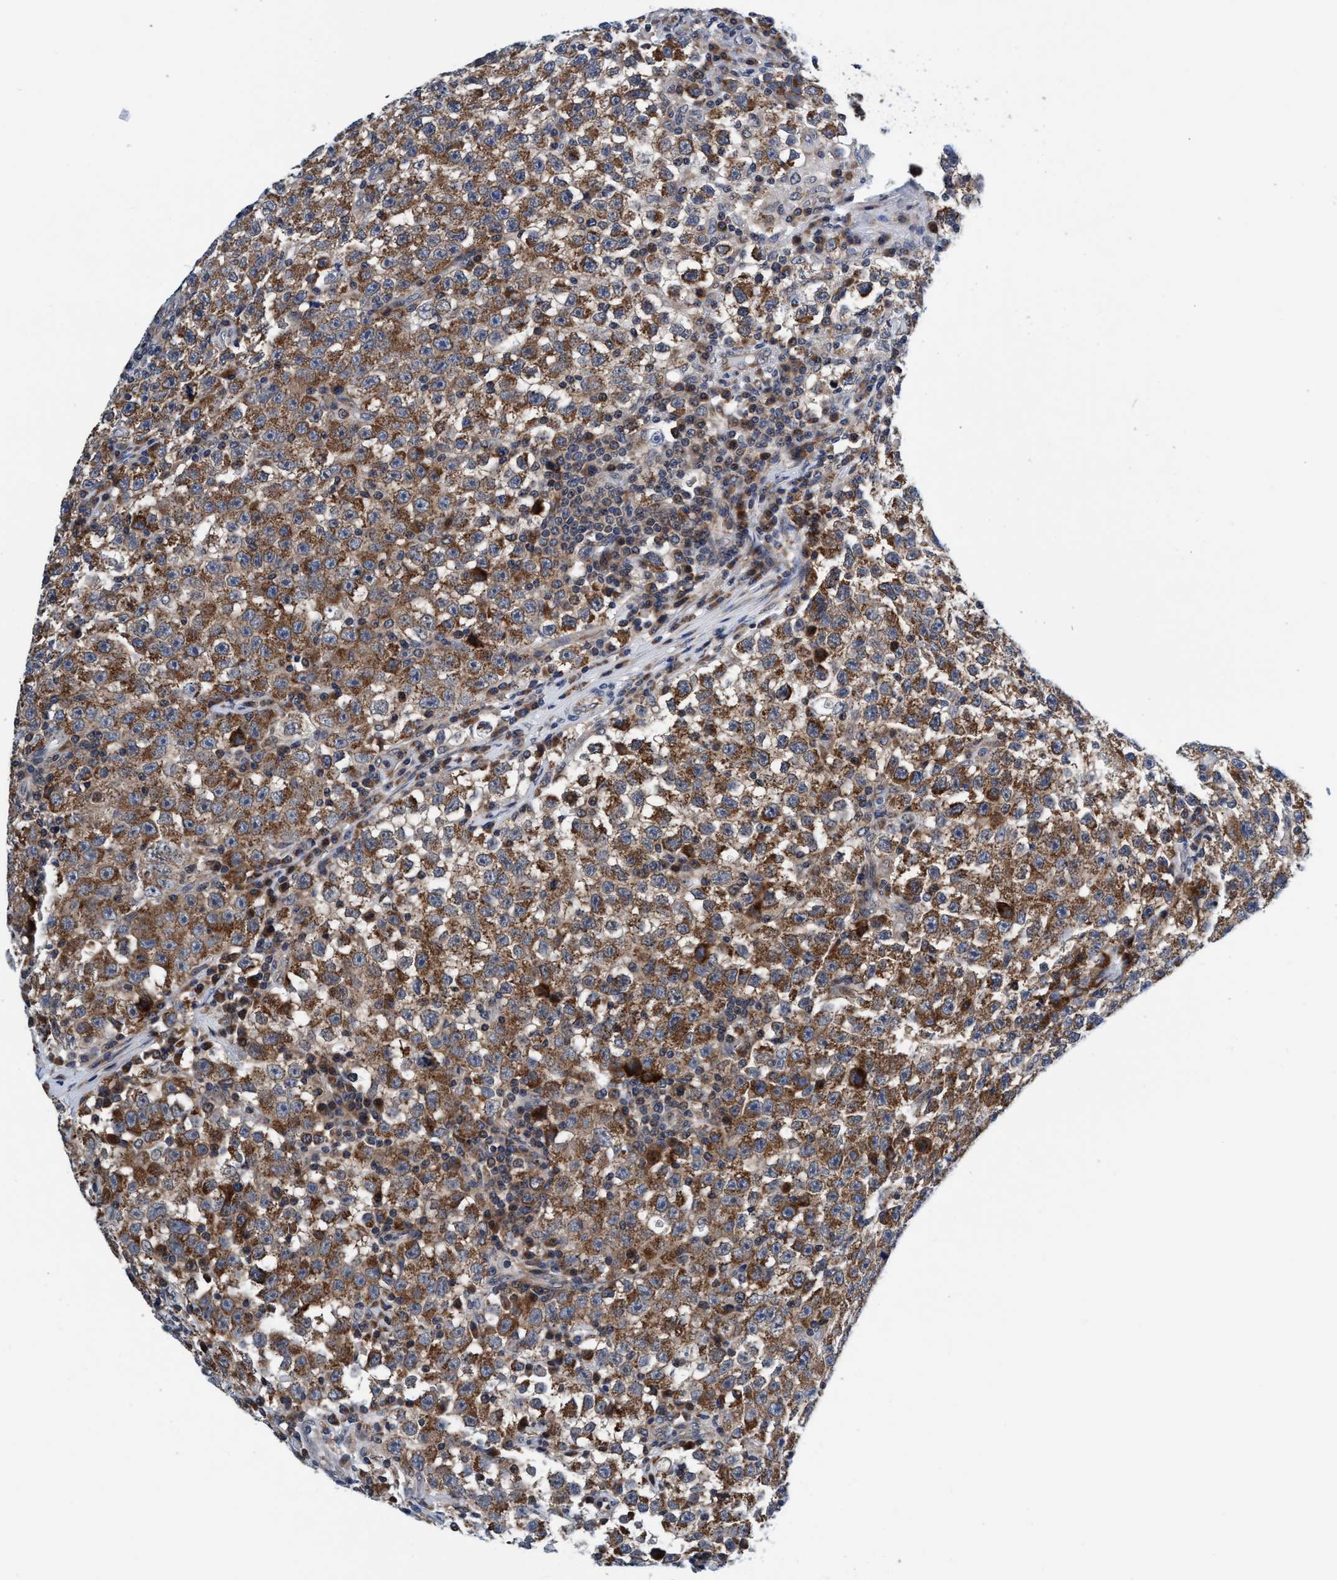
{"staining": {"intensity": "moderate", "quantity": ">75%", "location": "cytoplasmic/membranous"}, "tissue": "testis cancer", "cell_type": "Tumor cells", "image_type": "cancer", "snomed": [{"axis": "morphology", "description": "Seminoma, NOS"}, {"axis": "topography", "description": "Testis"}], "caption": "The immunohistochemical stain highlights moderate cytoplasmic/membranous positivity in tumor cells of testis seminoma tissue.", "gene": "AGAP2", "patient": {"sex": "male", "age": 22}}